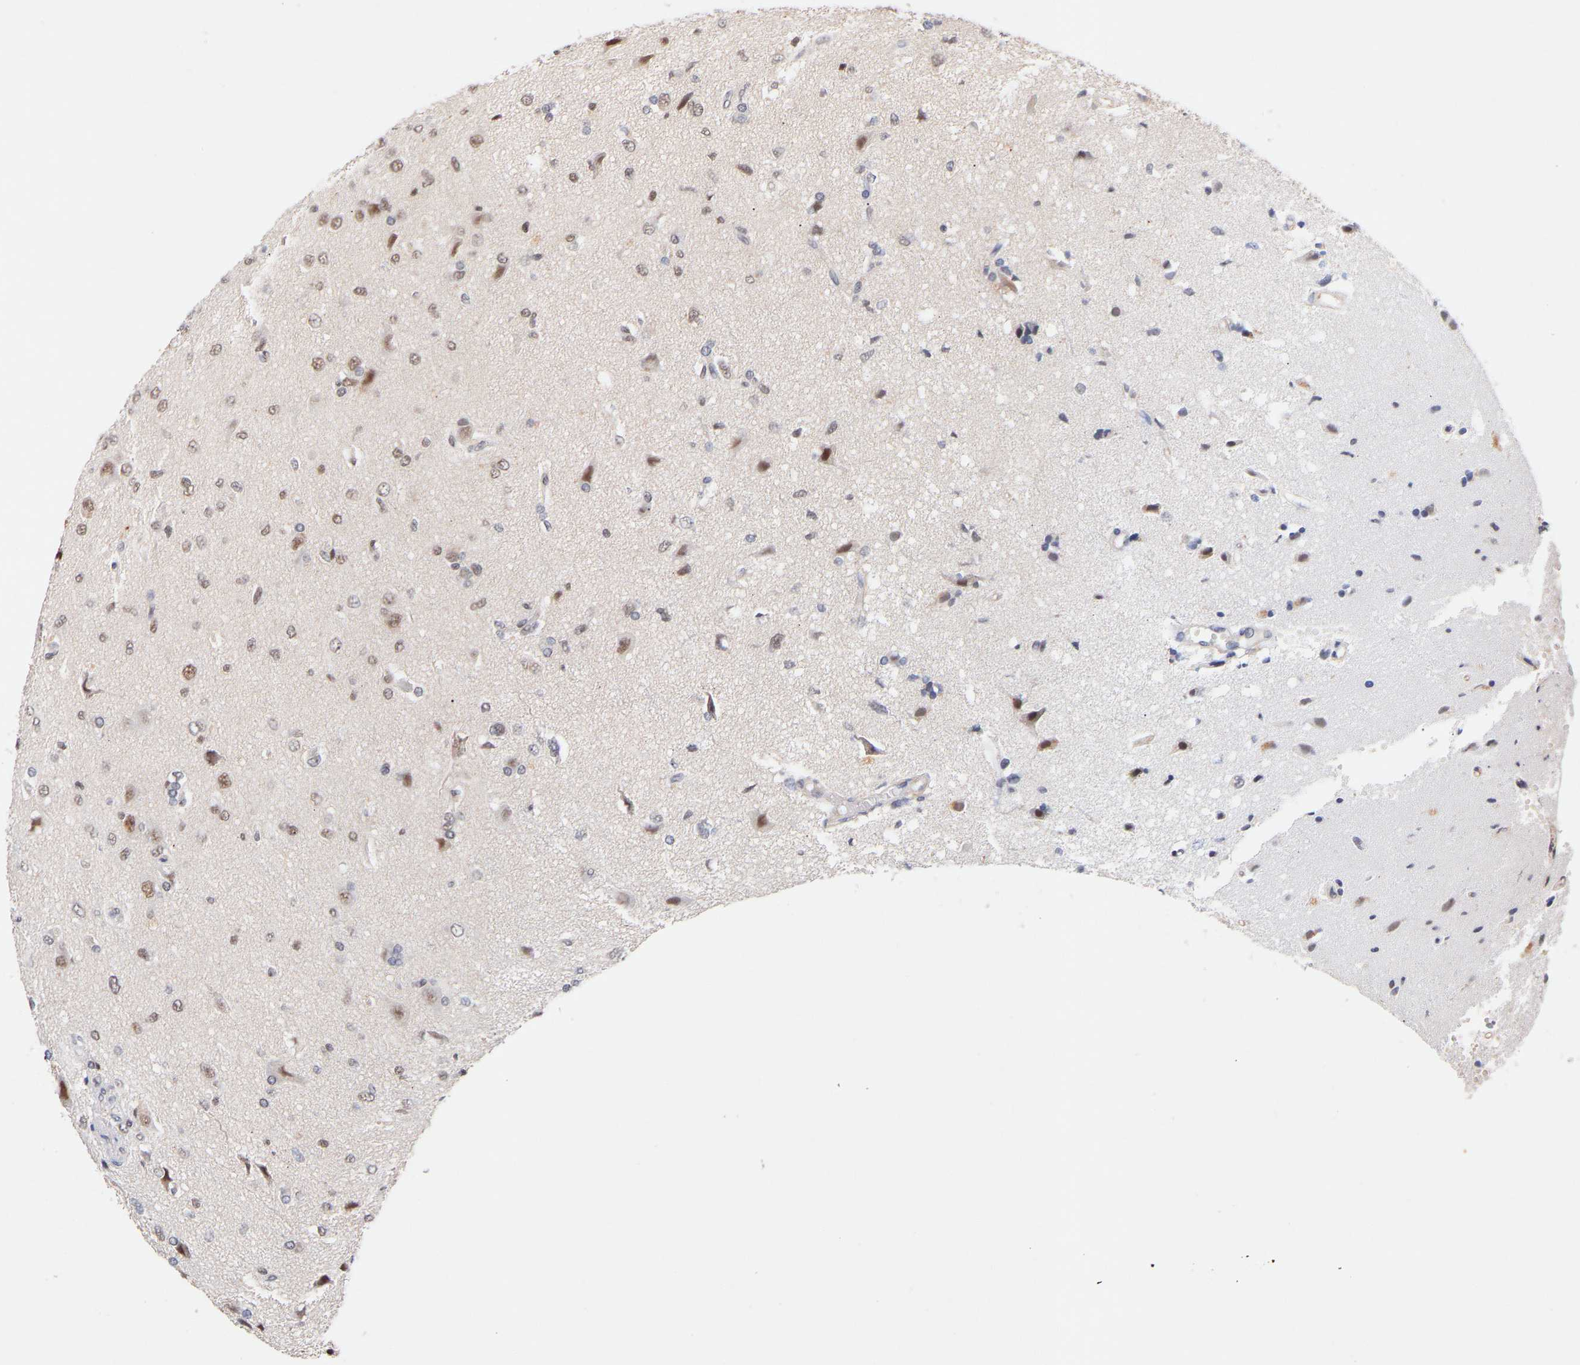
{"staining": {"intensity": "weak", "quantity": "25%-75%", "location": "nuclear"}, "tissue": "glioma", "cell_type": "Tumor cells", "image_type": "cancer", "snomed": [{"axis": "morphology", "description": "Glioma, malignant, High grade"}, {"axis": "topography", "description": "Brain"}], "caption": "A high-resolution micrograph shows immunohistochemistry (IHC) staining of glioma, which demonstrates weak nuclear staining in about 25%-75% of tumor cells.", "gene": "RBM15", "patient": {"sex": "female", "age": 59}}